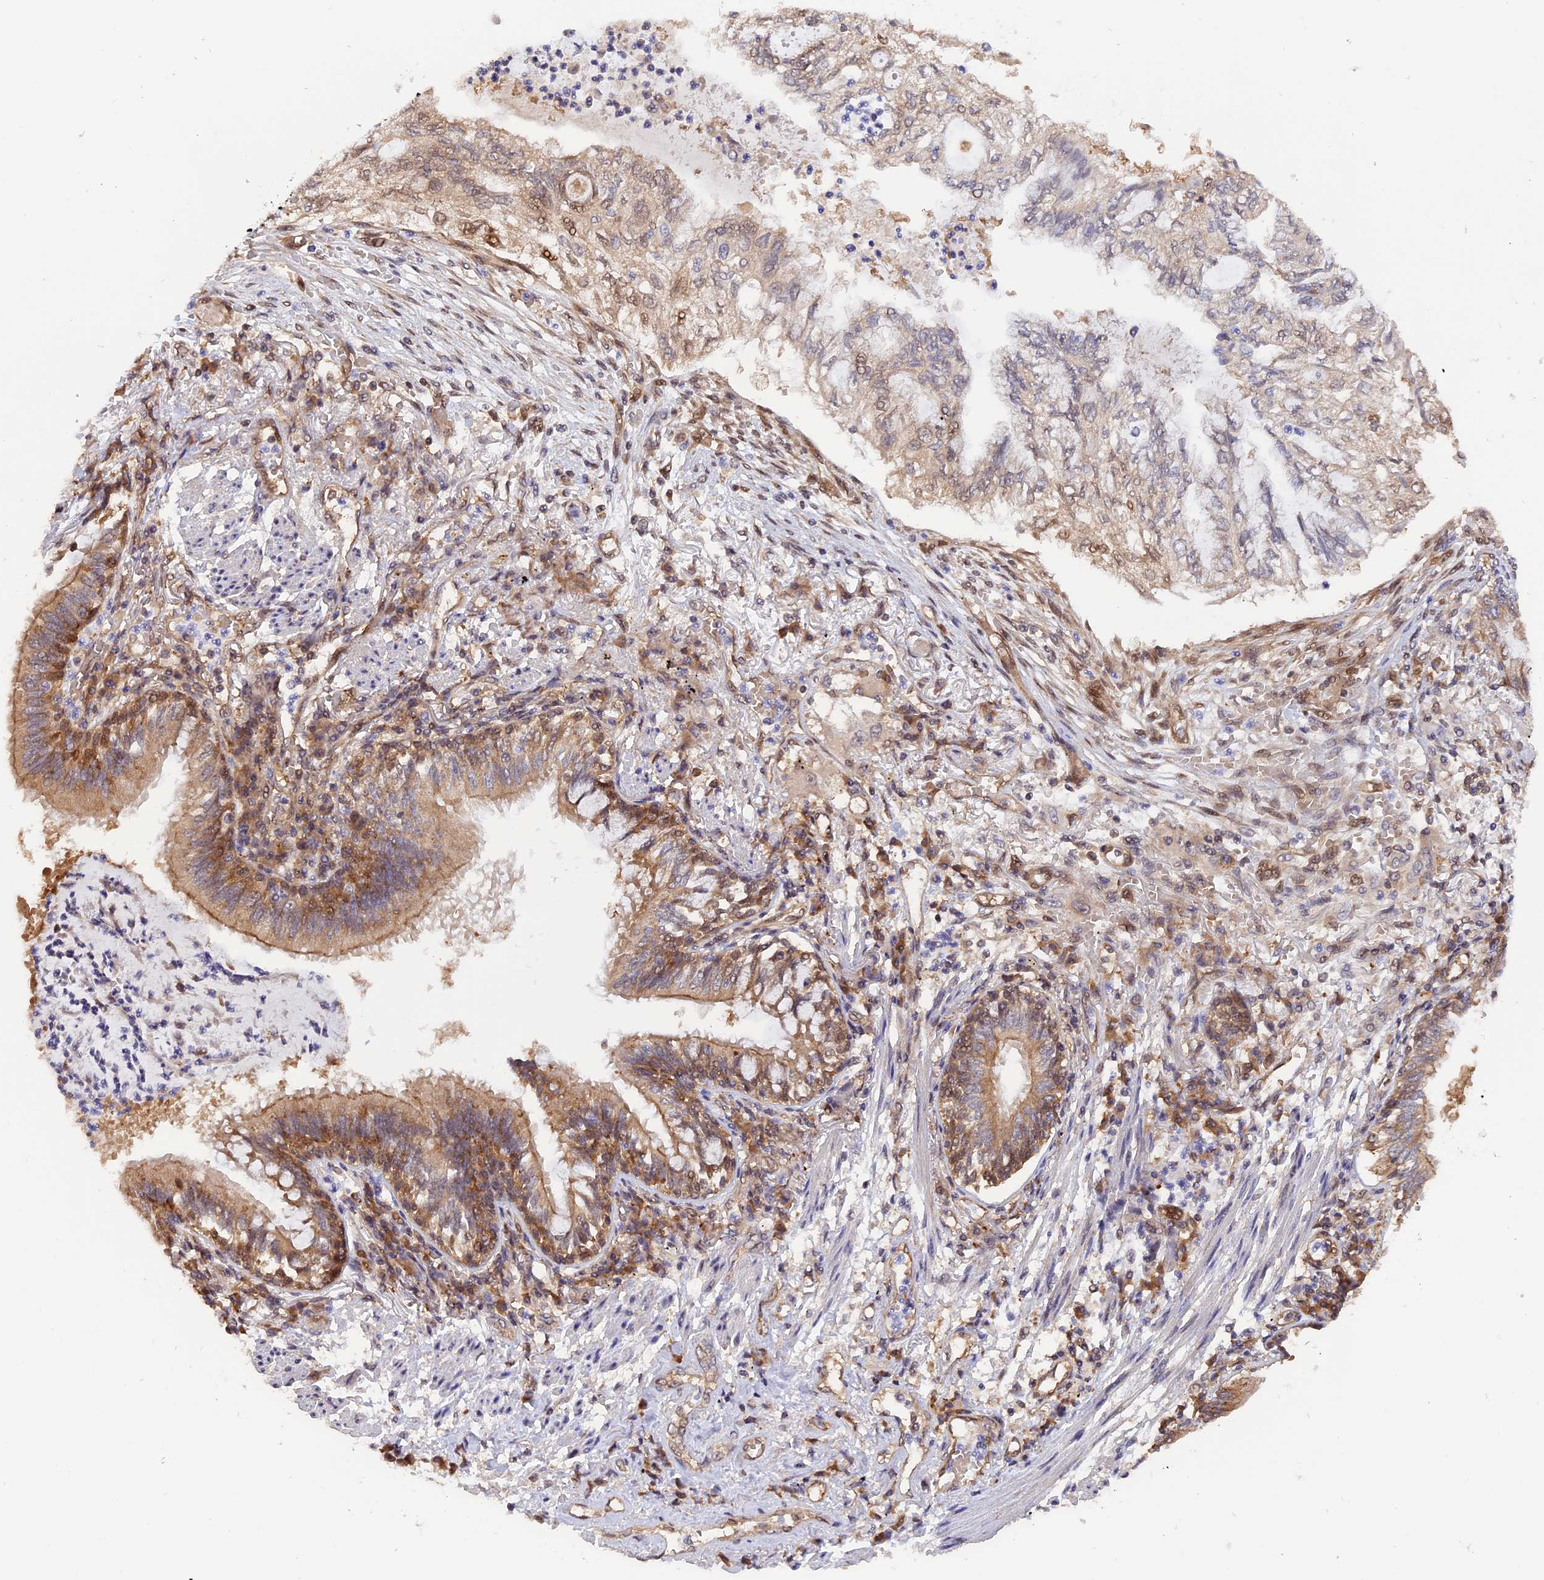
{"staining": {"intensity": "weak", "quantity": "<25%", "location": "cytoplasmic/membranous"}, "tissue": "lung cancer", "cell_type": "Tumor cells", "image_type": "cancer", "snomed": [{"axis": "morphology", "description": "Adenocarcinoma, NOS"}, {"axis": "topography", "description": "Lung"}], "caption": "This is a photomicrograph of IHC staining of lung cancer, which shows no expression in tumor cells.", "gene": "ZNF428", "patient": {"sex": "female", "age": 70}}